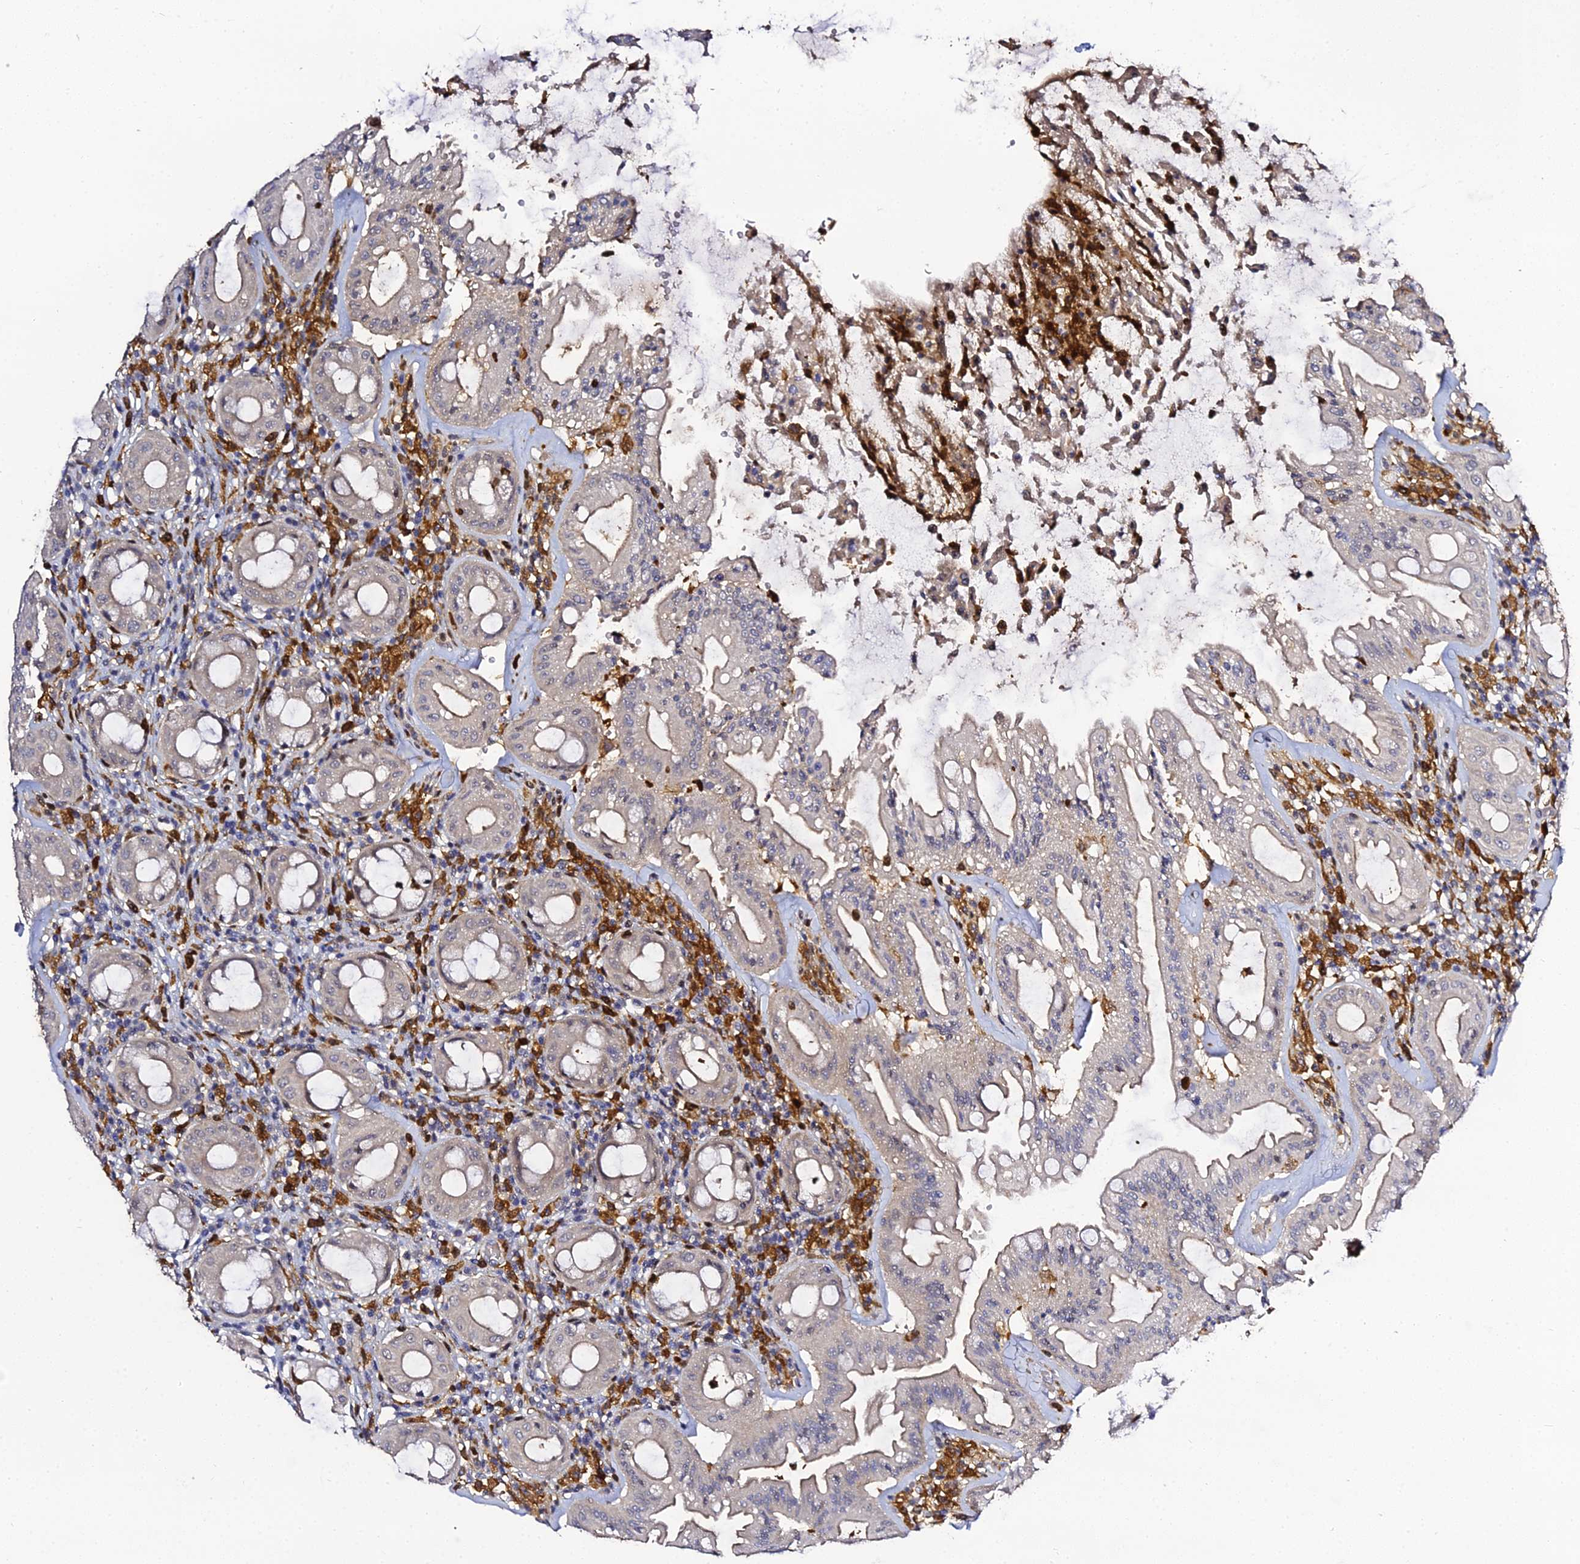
{"staining": {"intensity": "moderate", "quantity": "25%-75%", "location": "cytoplasmic/membranous"}, "tissue": "rectum", "cell_type": "Glandular cells", "image_type": "normal", "snomed": [{"axis": "morphology", "description": "Normal tissue, NOS"}, {"axis": "topography", "description": "Rectum"}], "caption": "Immunohistochemical staining of benign rectum shows moderate cytoplasmic/membranous protein positivity in approximately 25%-75% of glandular cells. Using DAB (3,3'-diaminobenzidine) (brown) and hematoxylin (blue) stains, captured at high magnification using brightfield microscopy.", "gene": "IL4I1", "patient": {"sex": "female", "age": 57}}